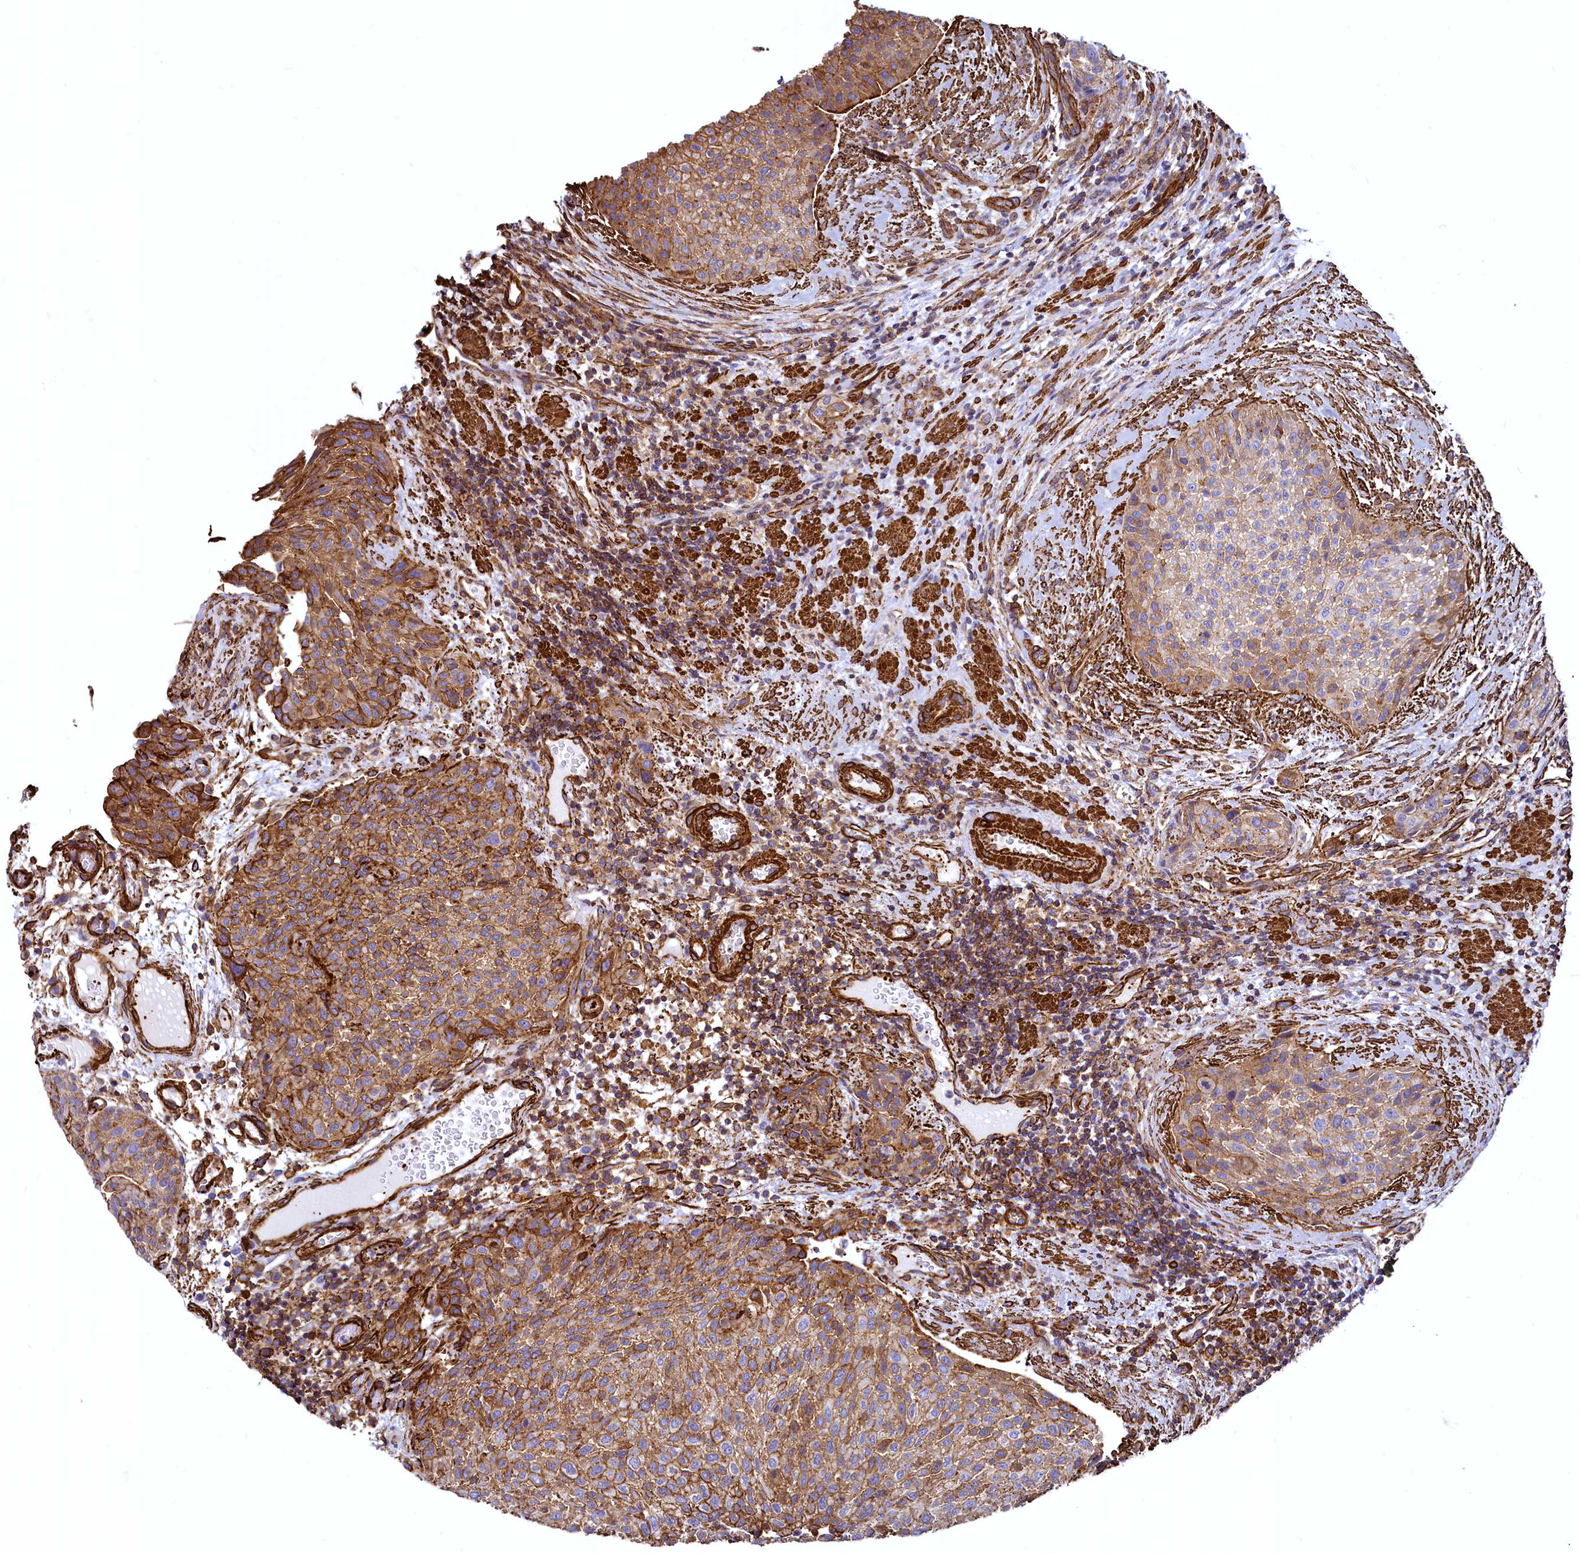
{"staining": {"intensity": "moderate", "quantity": ">75%", "location": "cytoplasmic/membranous"}, "tissue": "urothelial cancer", "cell_type": "Tumor cells", "image_type": "cancer", "snomed": [{"axis": "morphology", "description": "Normal tissue, NOS"}, {"axis": "morphology", "description": "Urothelial carcinoma, NOS"}, {"axis": "topography", "description": "Urinary bladder"}, {"axis": "topography", "description": "Peripheral nerve tissue"}], "caption": "The micrograph displays immunohistochemical staining of transitional cell carcinoma. There is moderate cytoplasmic/membranous expression is seen in approximately >75% of tumor cells.", "gene": "THBS1", "patient": {"sex": "male", "age": 35}}